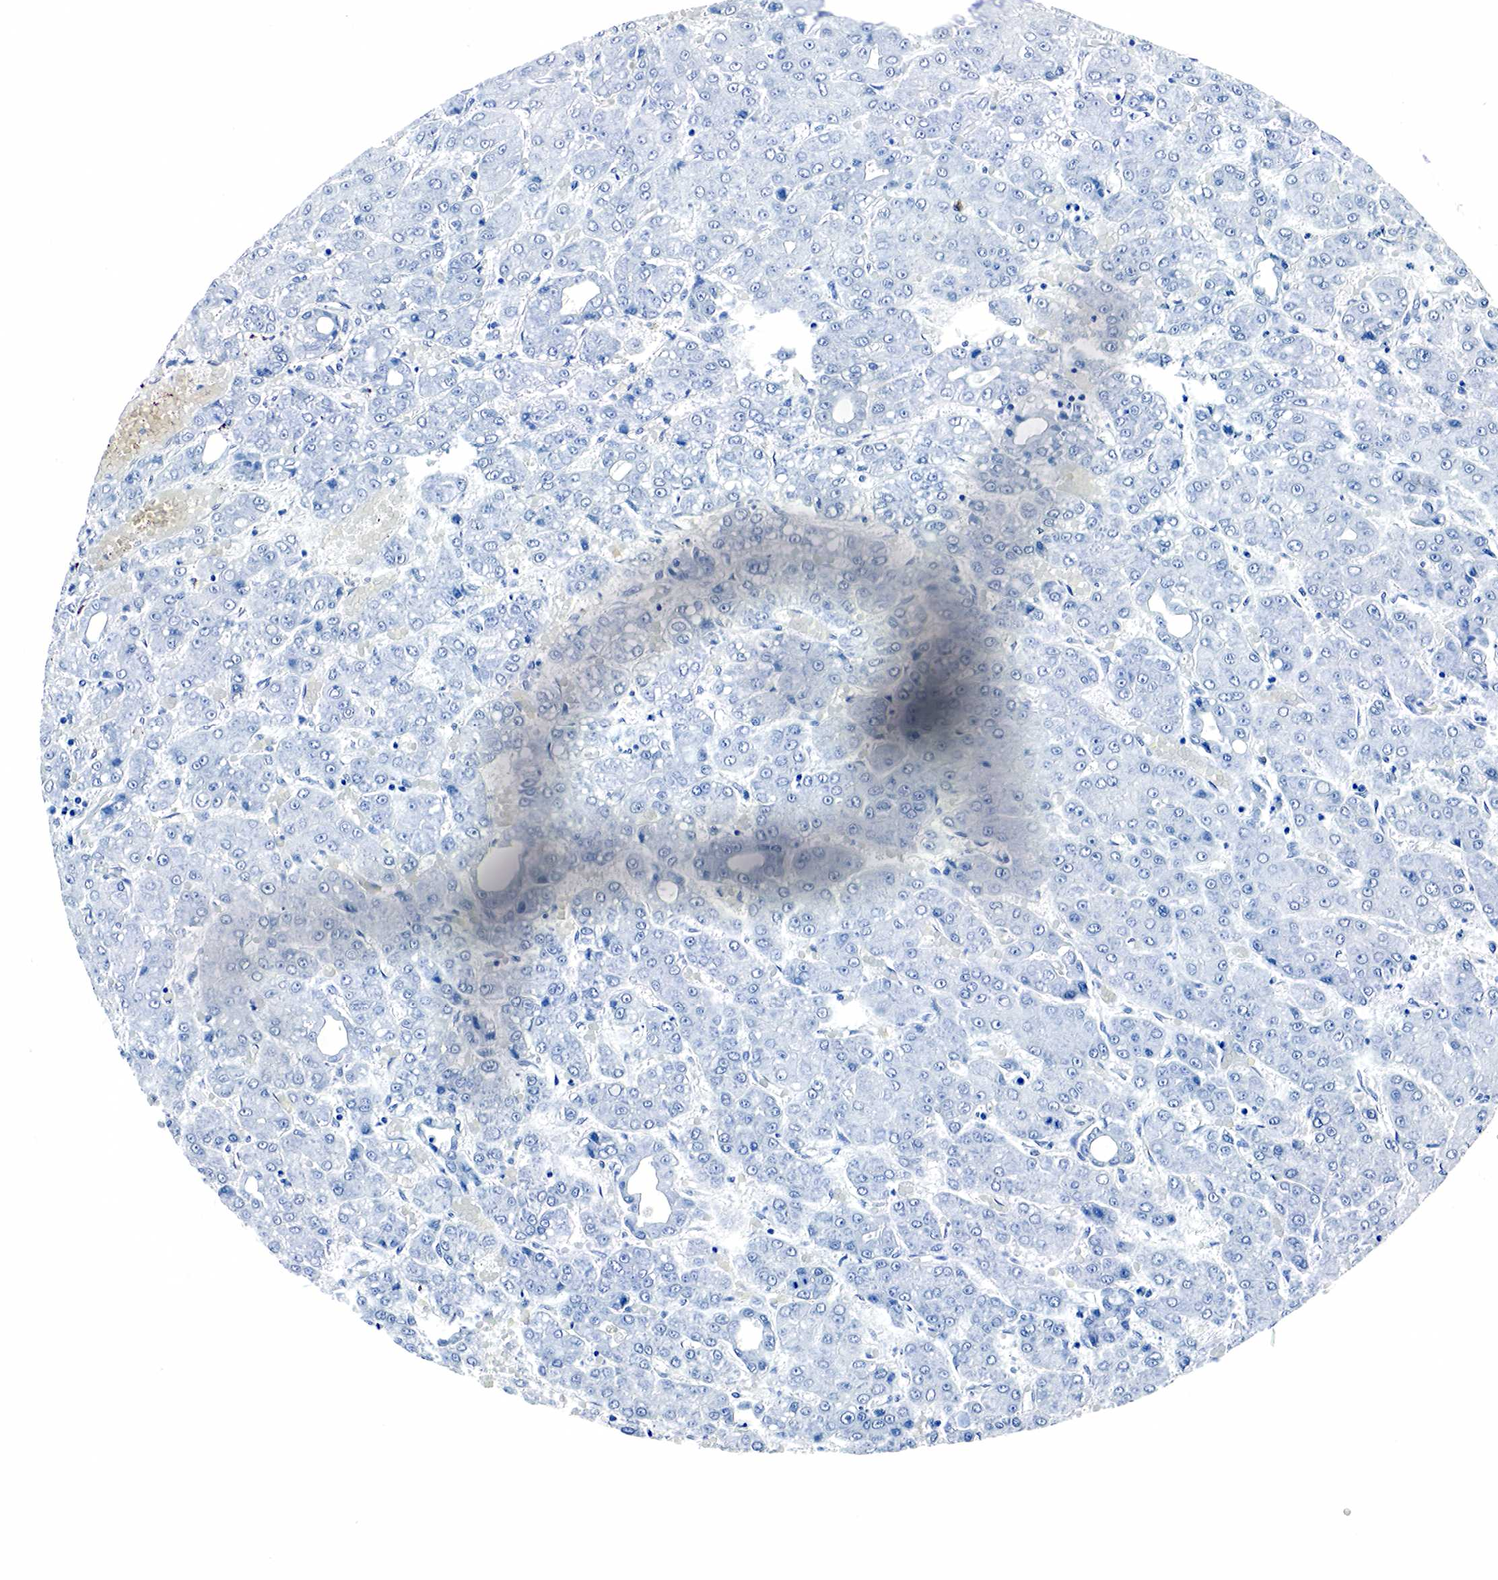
{"staining": {"intensity": "negative", "quantity": "none", "location": "none"}, "tissue": "stomach cancer", "cell_type": "Tumor cells", "image_type": "cancer", "snomed": [{"axis": "morphology", "description": "Adenocarcinoma, NOS"}, {"axis": "topography", "description": "Stomach, lower"}], "caption": "The image reveals no significant positivity in tumor cells of stomach cancer (adenocarcinoma).", "gene": "GAST", "patient": {"sex": "male", "age": 88}}